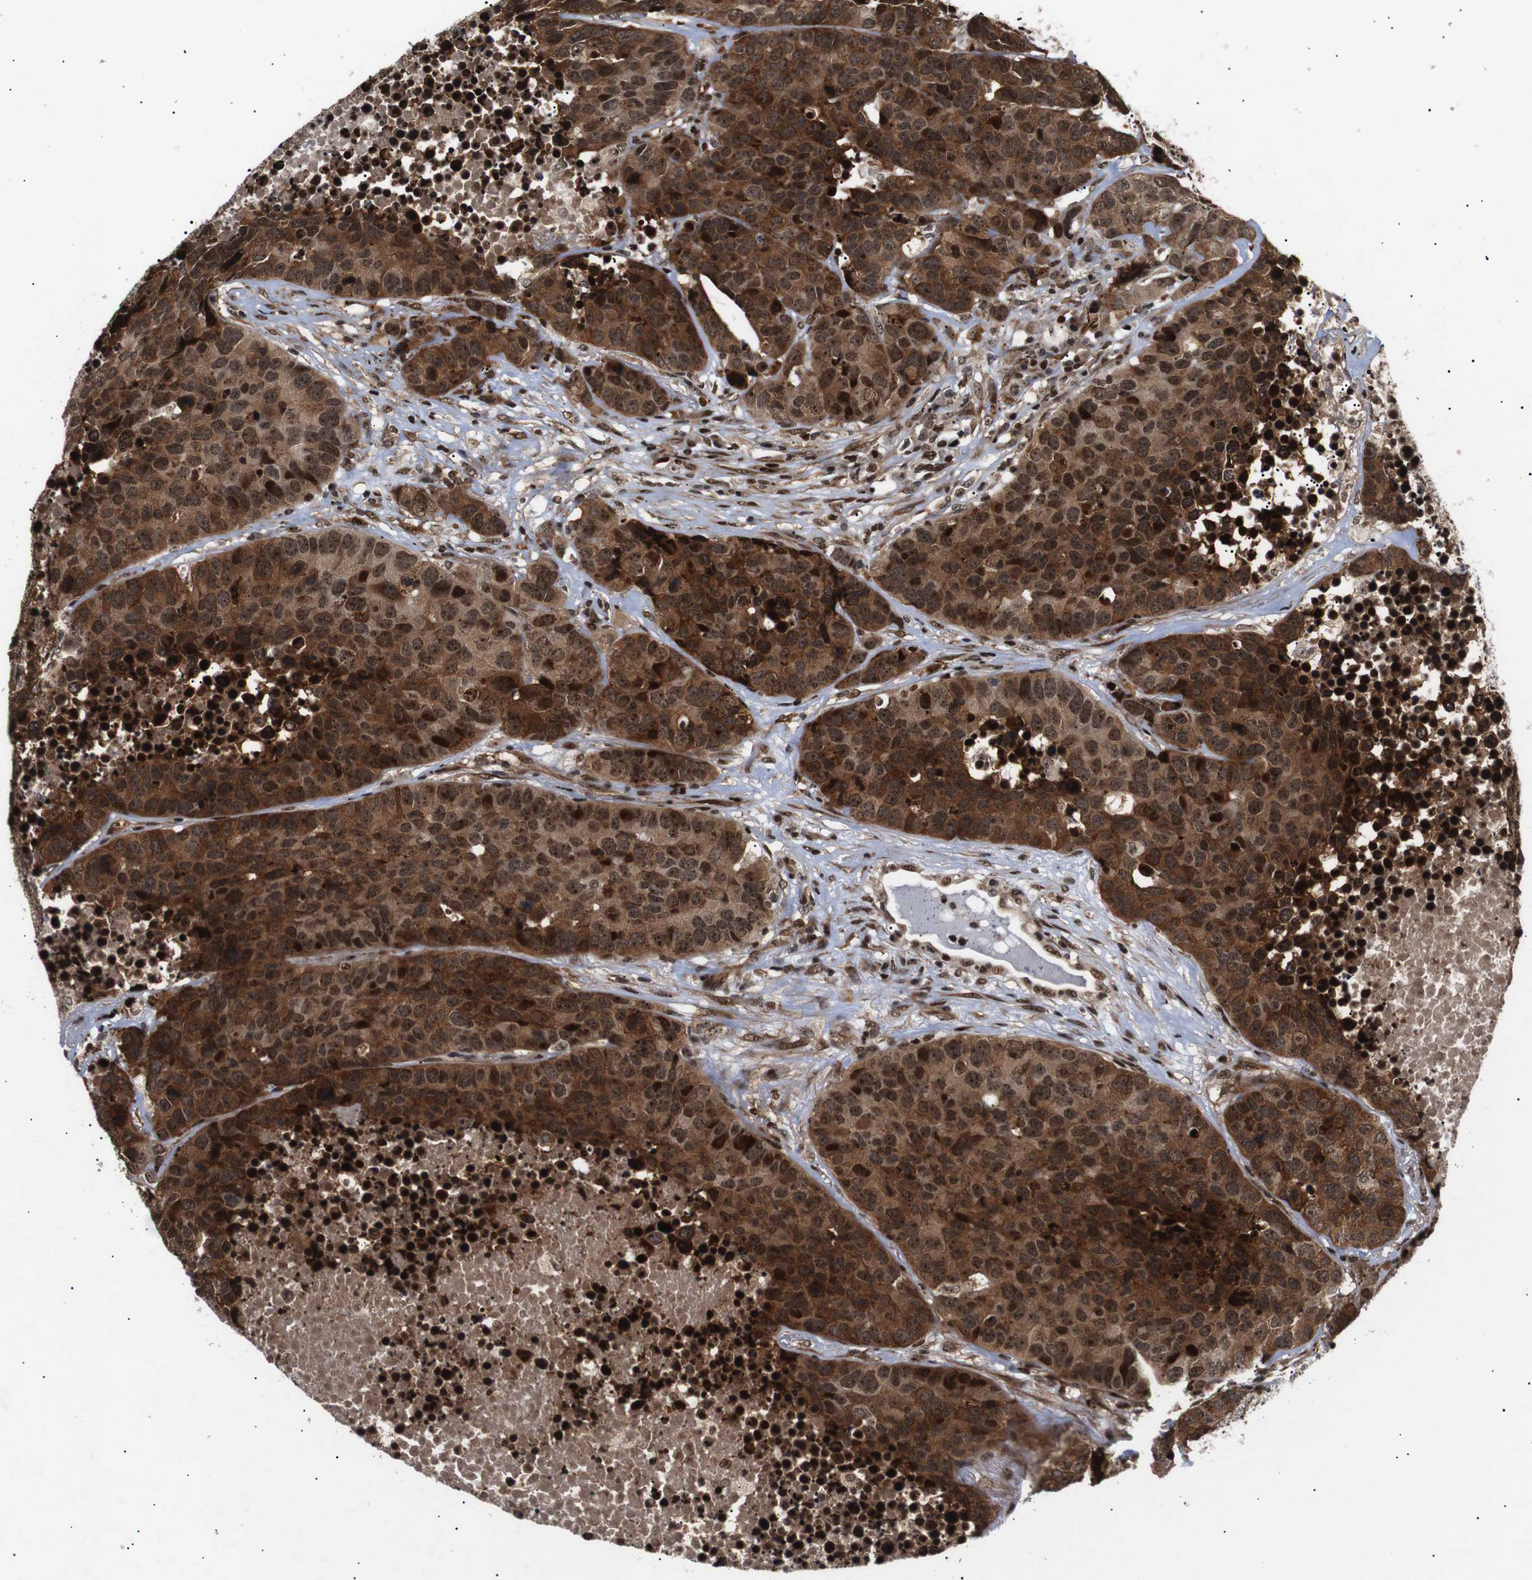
{"staining": {"intensity": "strong", "quantity": ">75%", "location": "cytoplasmic/membranous,nuclear"}, "tissue": "carcinoid", "cell_type": "Tumor cells", "image_type": "cancer", "snomed": [{"axis": "morphology", "description": "Carcinoid, malignant, NOS"}, {"axis": "topography", "description": "Lung"}], "caption": "There is high levels of strong cytoplasmic/membranous and nuclear expression in tumor cells of carcinoid (malignant), as demonstrated by immunohistochemical staining (brown color).", "gene": "KIF23", "patient": {"sex": "male", "age": 60}}